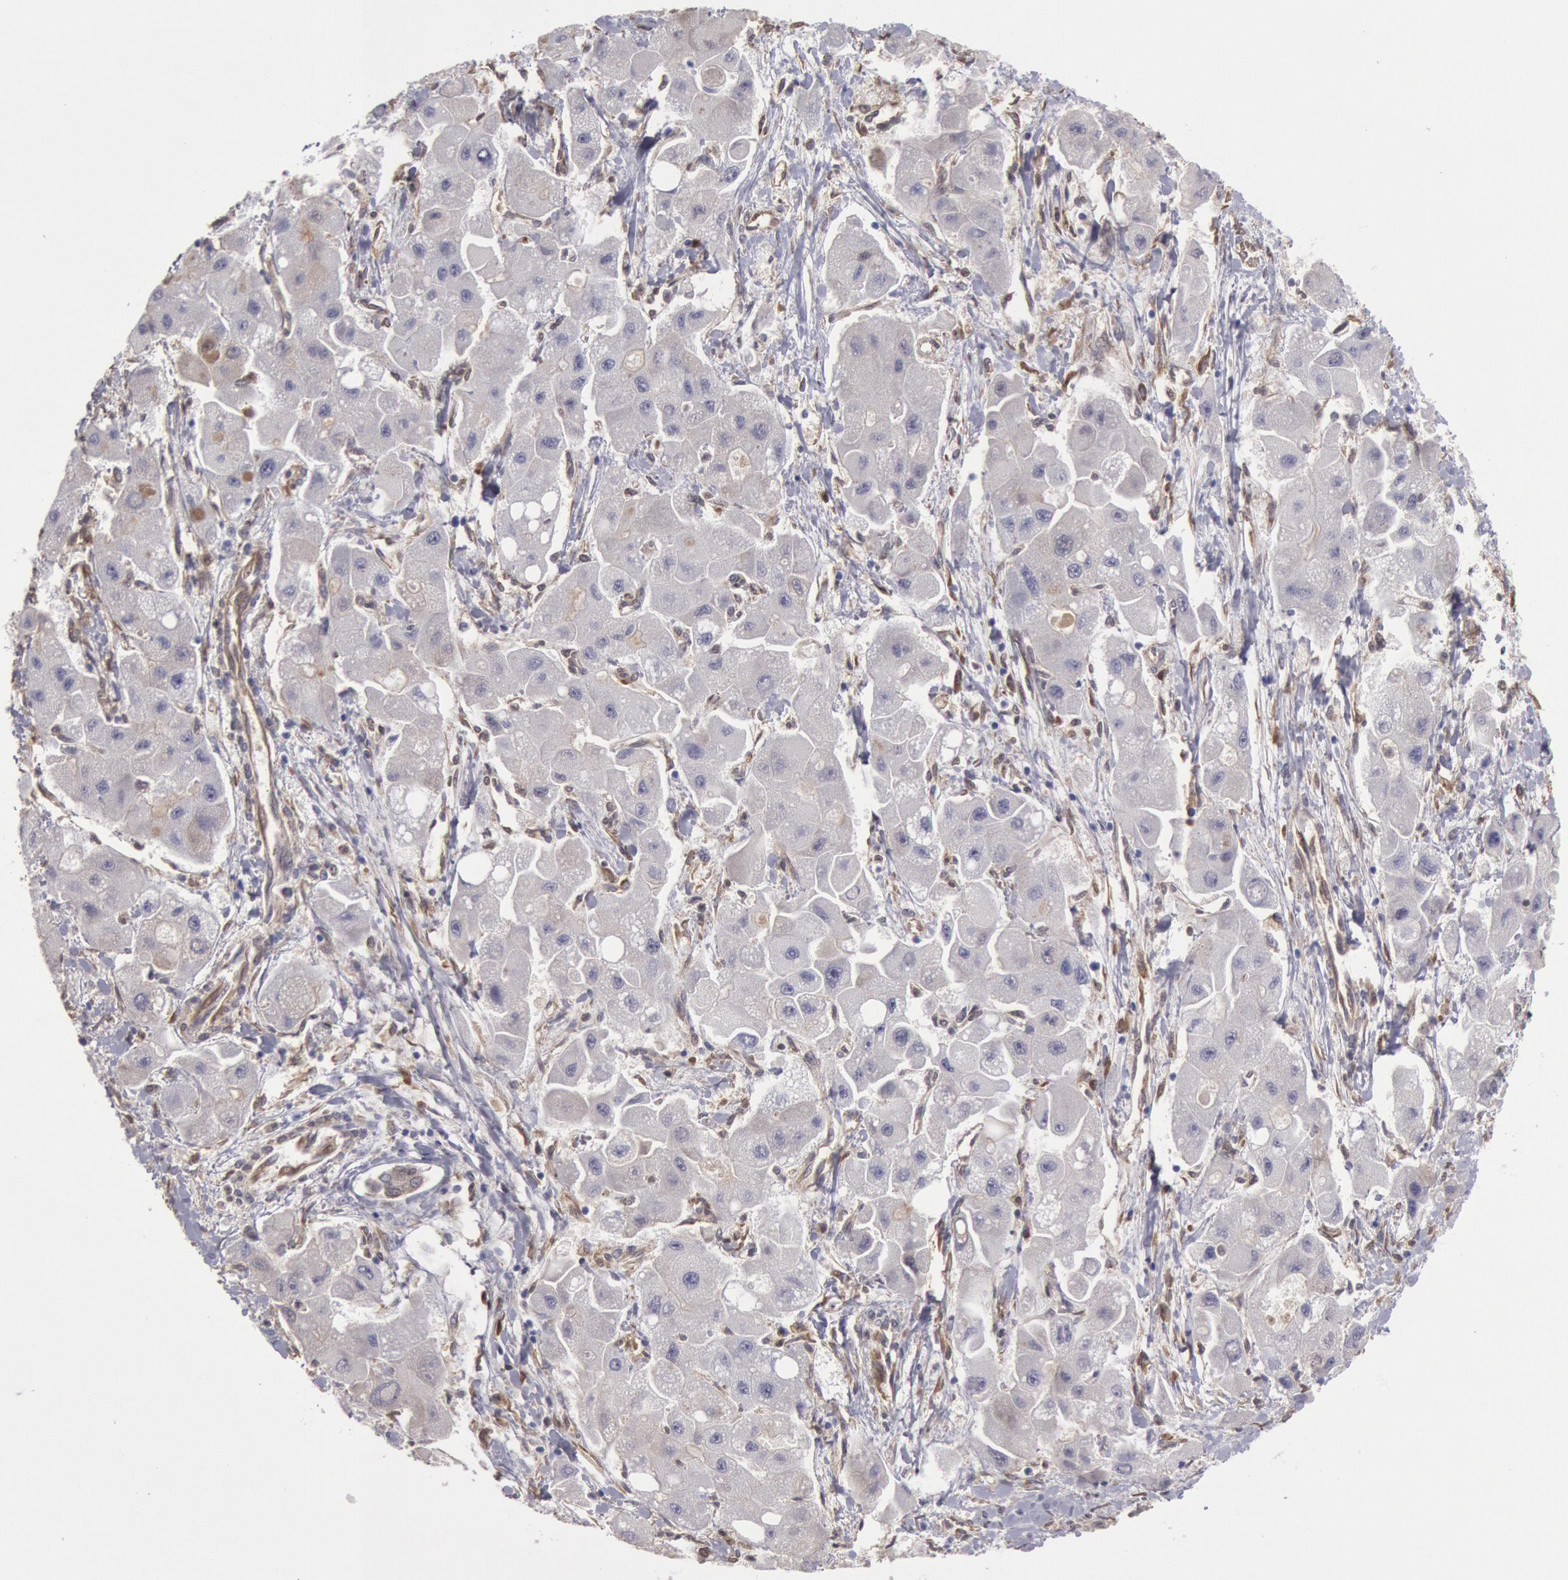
{"staining": {"intensity": "negative", "quantity": "none", "location": "none"}, "tissue": "liver cancer", "cell_type": "Tumor cells", "image_type": "cancer", "snomed": [{"axis": "morphology", "description": "Carcinoma, Hepatocellular, NOS"}, {"axis": "topography", "description": "Liver"}], "caption": "Immunohistochemistry histopathology image of human liver cancer stained for a protein (brown), which exhibits no staining in tumor cells.", "gene": "CCDC50", "patient": {"sex": "male", "age": 24}}